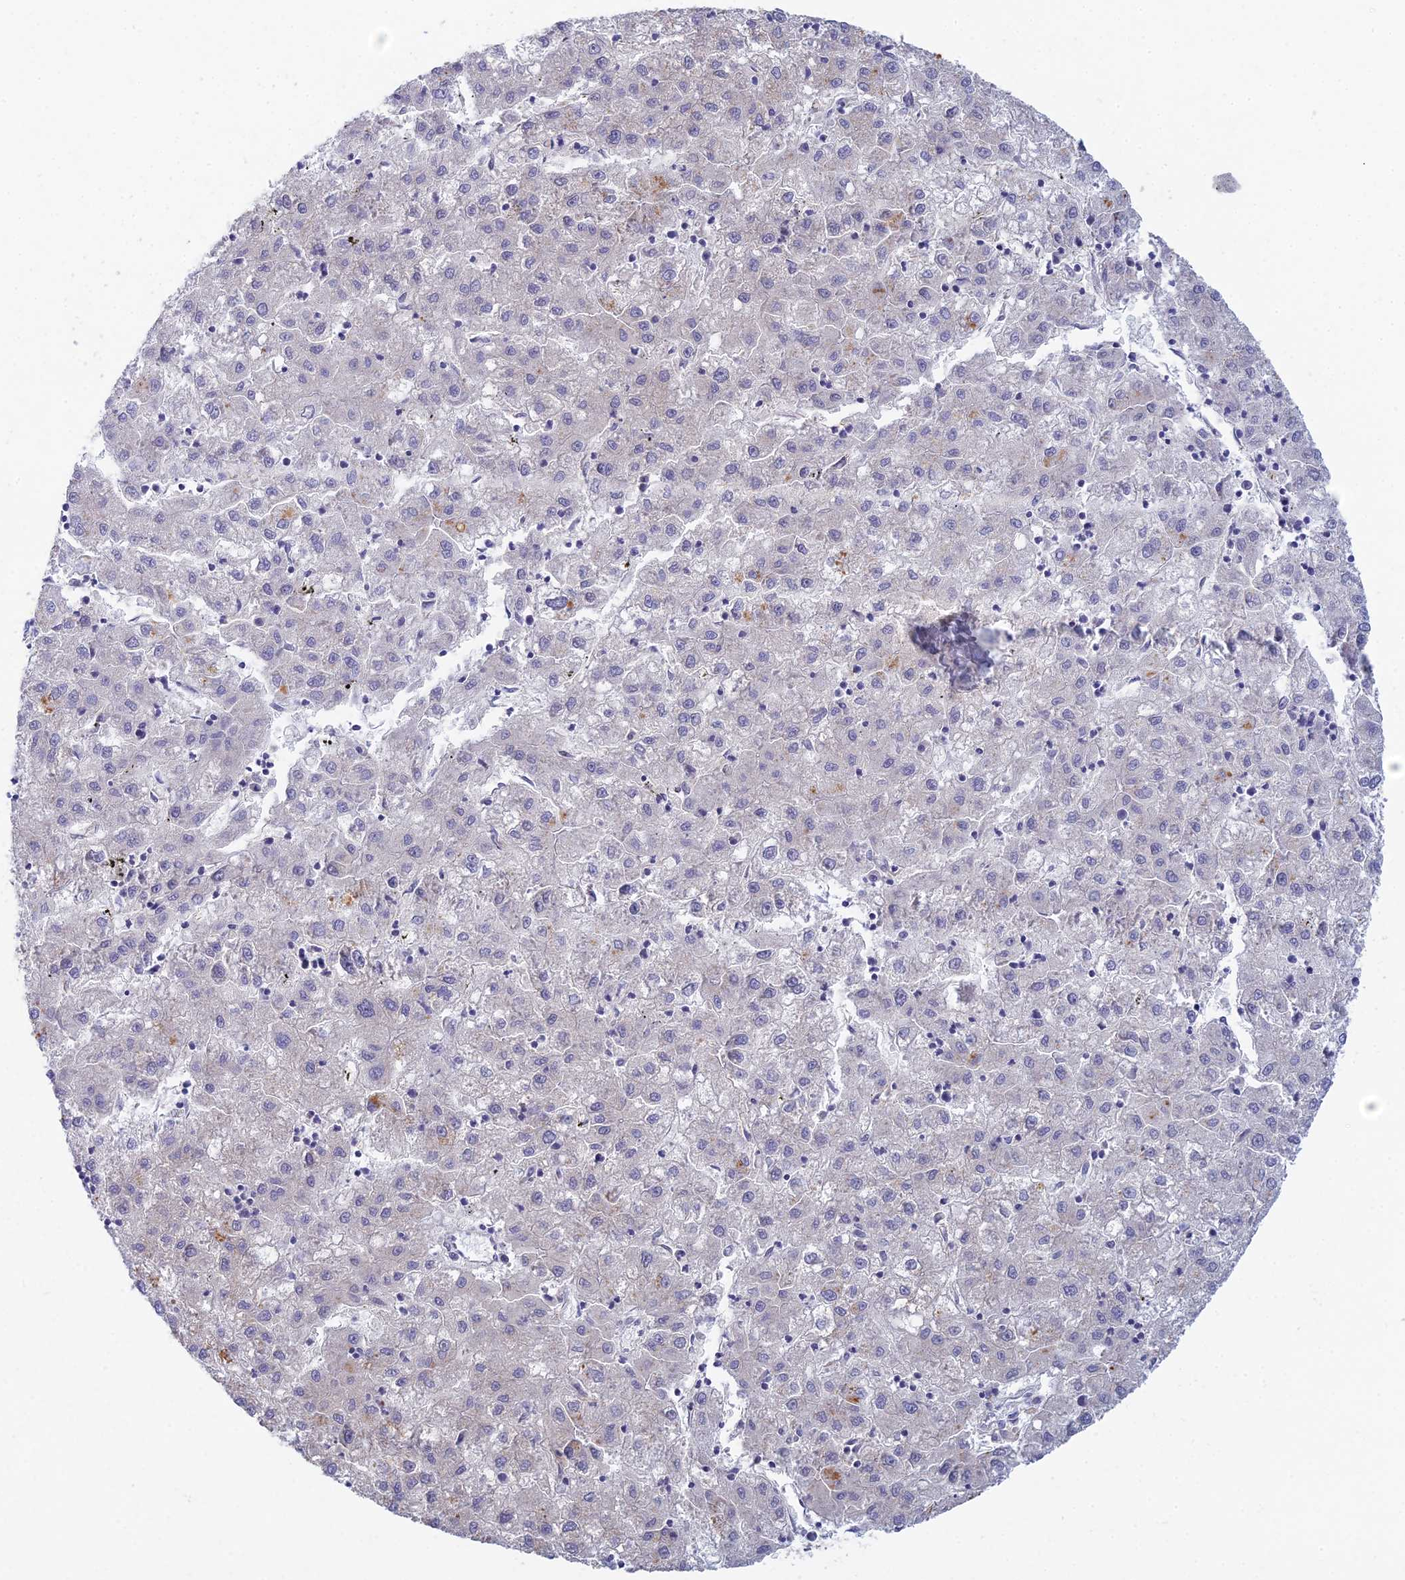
{"staining": {"intensity": "negative", "quantity": "none", "location": "none"}, "tissue": "liver cancer", "cell_type": "Tumor cells", "image_type": "cancer", "snomed": [{"axis": "morphology", "description": "Carcinoma, Hepatocellular, NOS"}, {"axis": "topography", "description": "Liver"}], "caption": "This is an immunohistochemistry photomicrograph of liver cancer (hepatocellular carcinoma). There is no positivity in tumor cells.", "gene": "METTL26", "patient": {"sex": "male", "age": 72}}